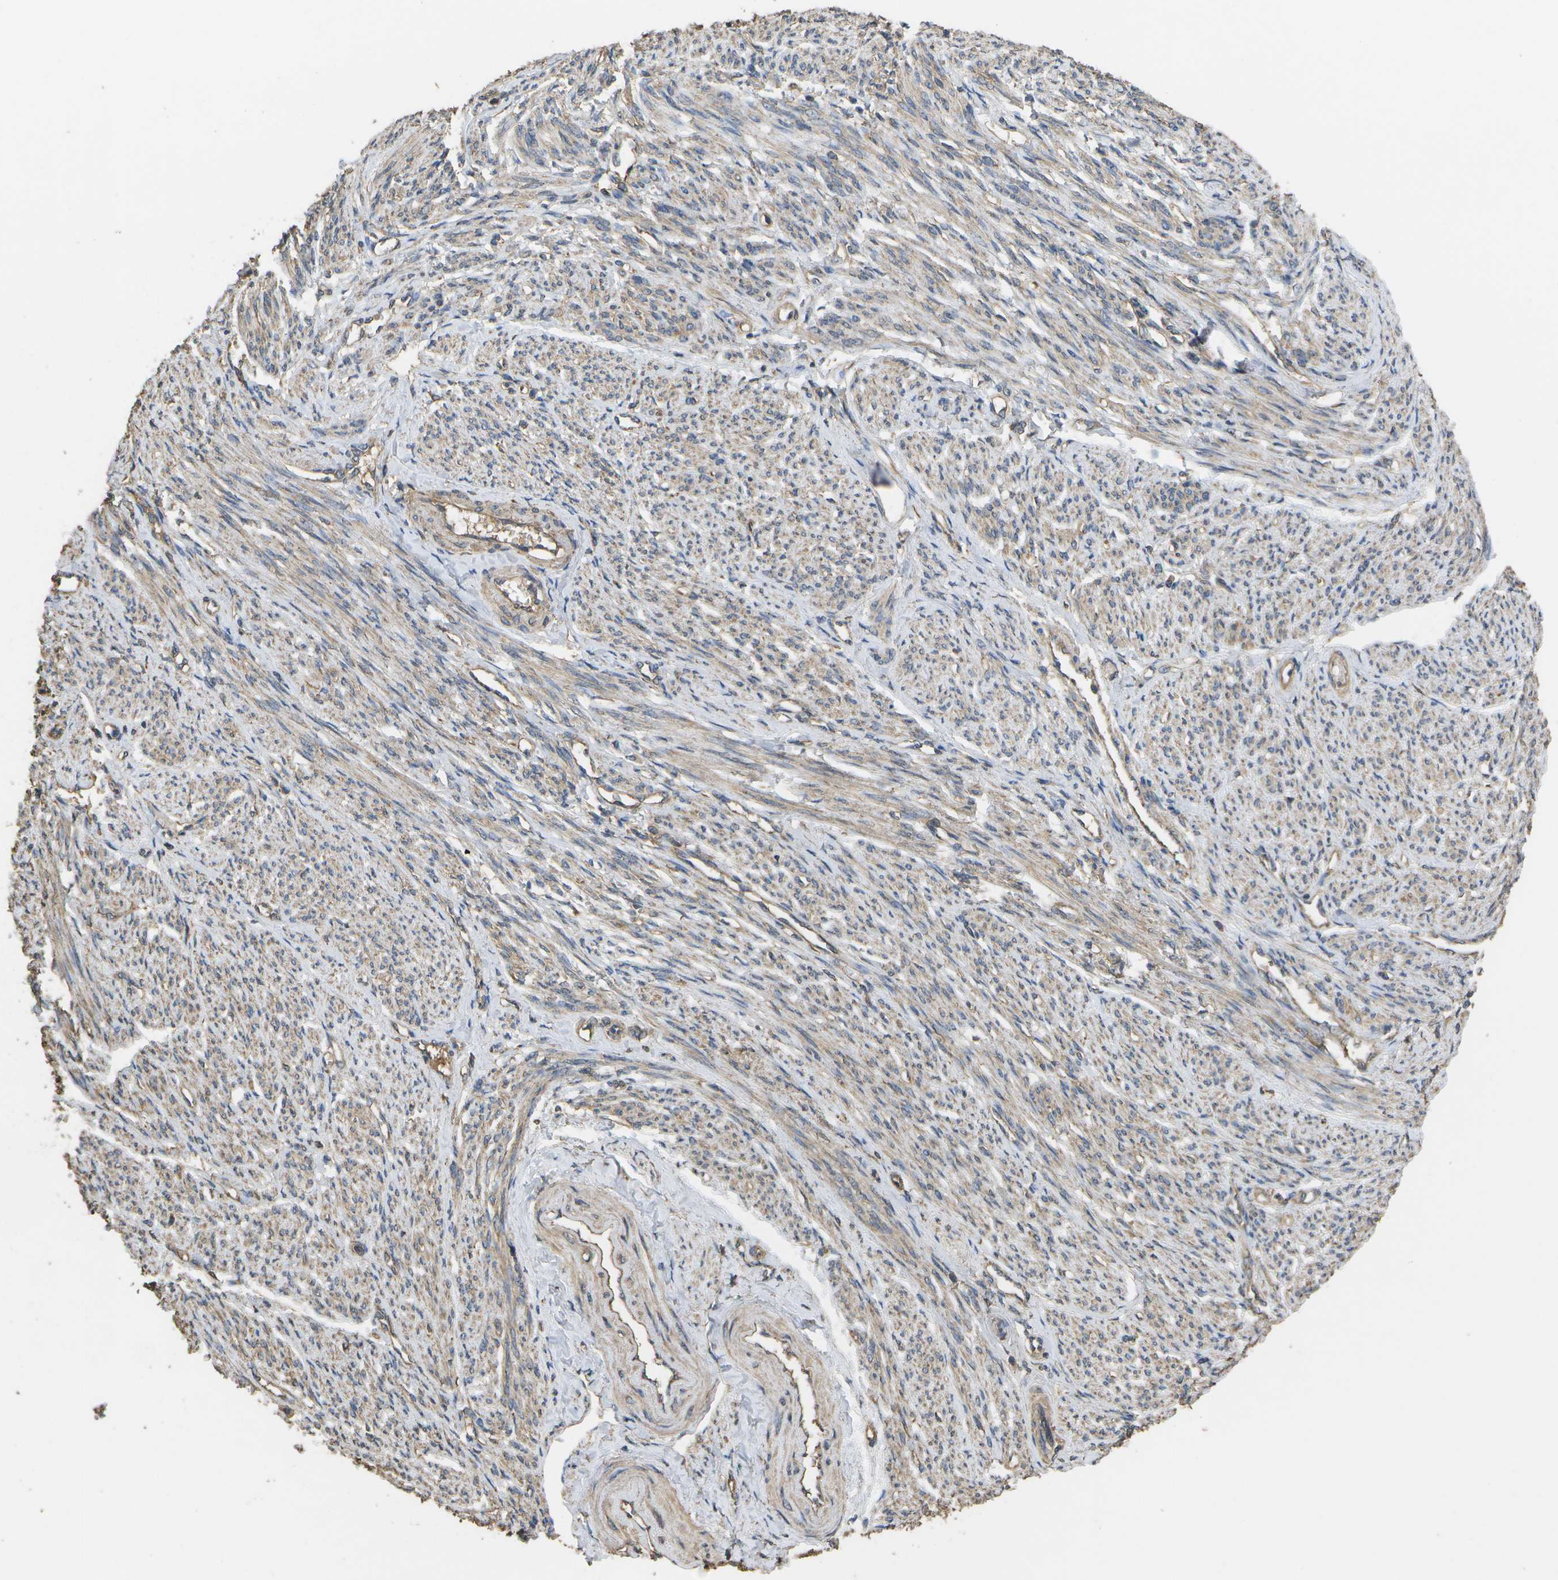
{"staining": {"intensity": "moderate", "quantity": "25%-75%", "location": "cytoplasmic/membranous"}, "tissue": "smooth muscle", "cell_type": "Smooth muscle cells", "image_type": "normal", "snomed": [{"axis": "morphology", "description": "Normal tissue, NOS"}, {"axis": "topography", "description": "Smooth muscle"}], "caption": "Immunohistochemistry (IHC) of normal smooth muscle demonstrates medium levels of moderate cytoplasmic/membranous positivity in about 25%-75% of smooth muscle cells. The protein of interest is stained brown, and the nuclei are stained in blue (DAB IHC with brightfield microscopy, high magnification).", "gene": "SACS", "patient": {"sex": "female", "age": 65}}